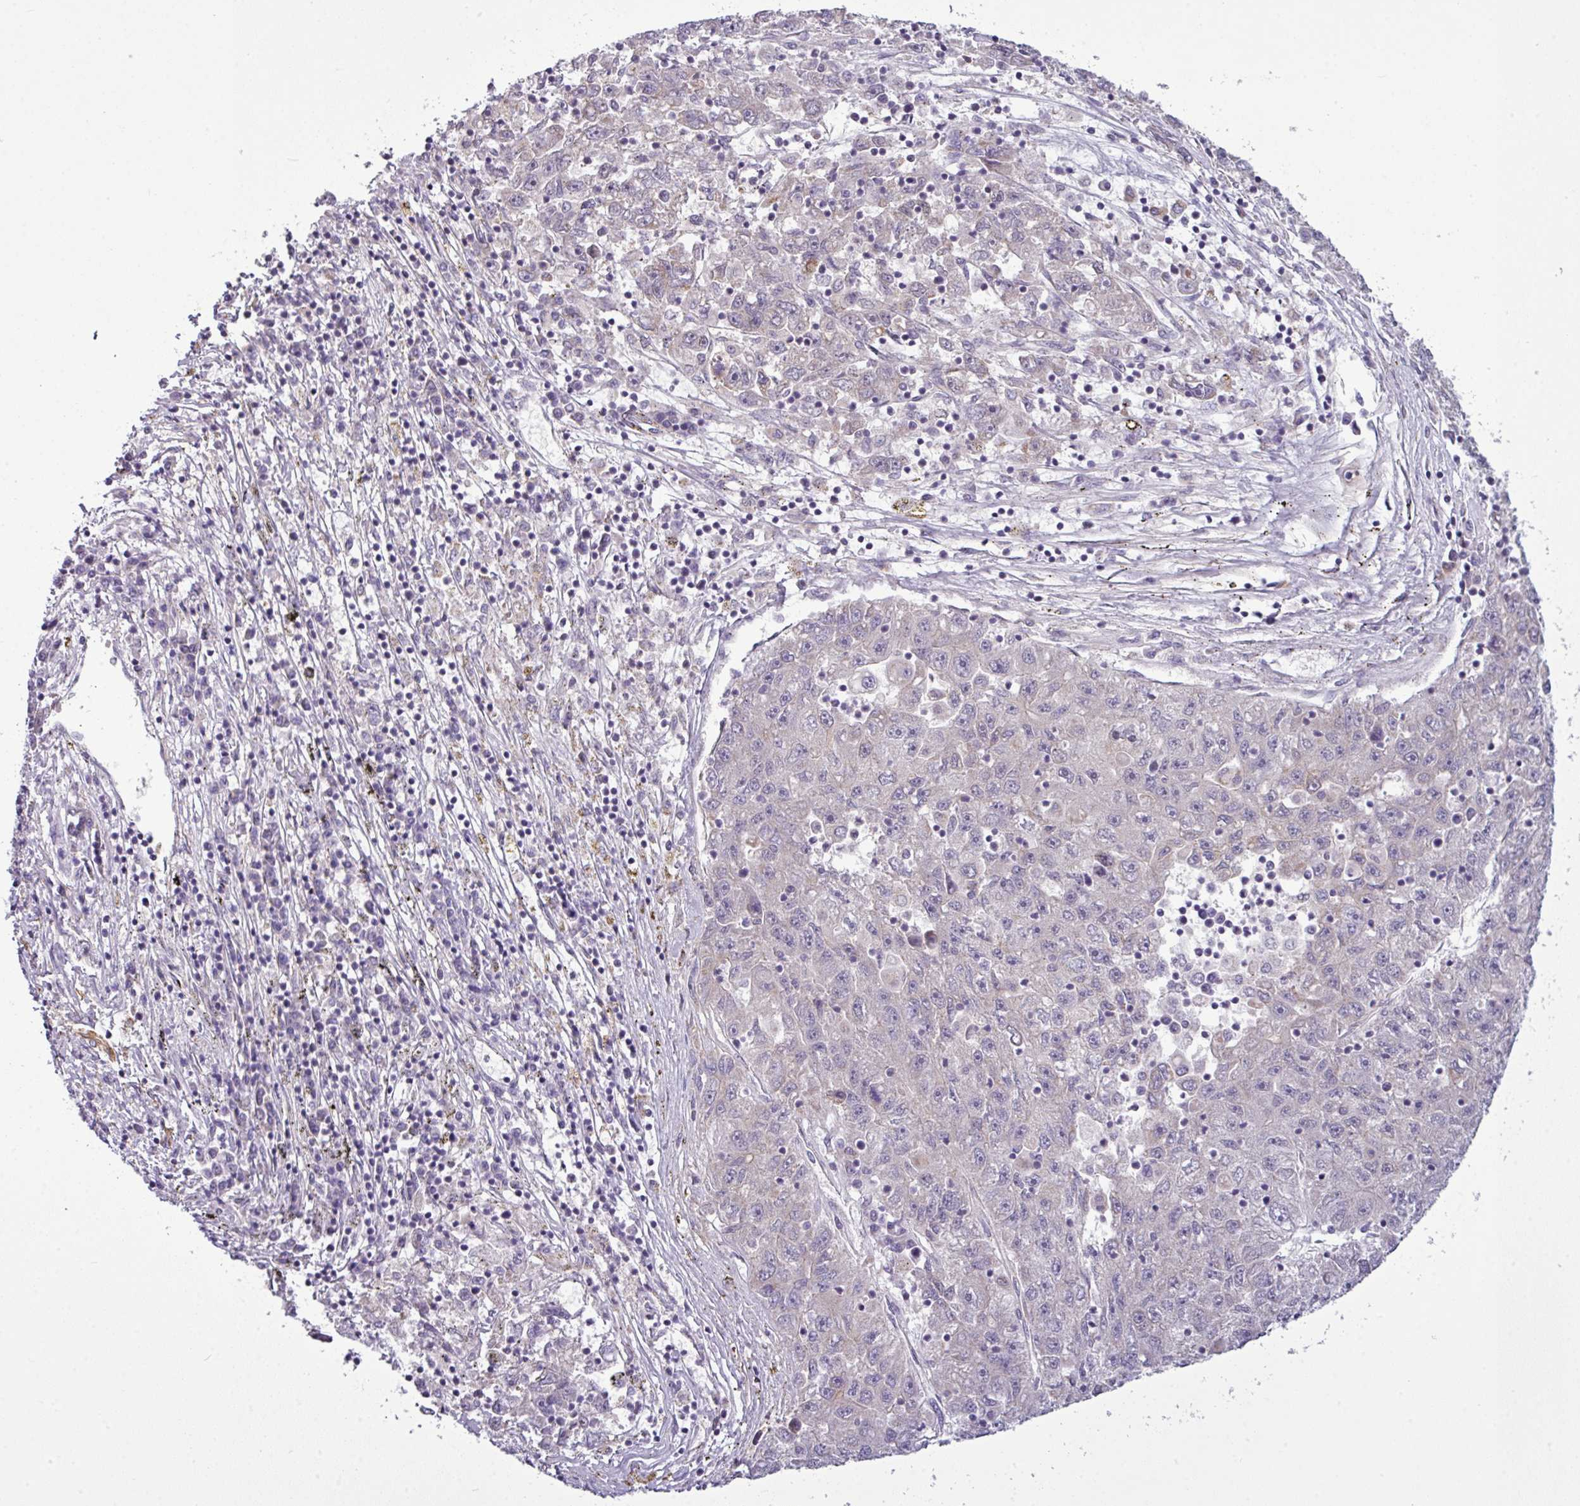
{"staining": {"intensity": "negative", "quantity": "none", "location": "none"}, "tissue": "liver cancer", "cell_type": "Tumor cells", "image_type": "cancer", "snomed": [{"axis": "morphology", "description": "Carcinoma, Hepatocellular, NOS"}, {"axis": "topography", "description": "Liver"}], "caption": "Immunohistochemistry micrograph of neoplastic tissue: human liver cancer (hepatocellular carcinoma) stained with DAB displays no significant protein positivity in tumor cells.", "gene": "ZNF217", "patient": {"sex": "male", "age": 49}}